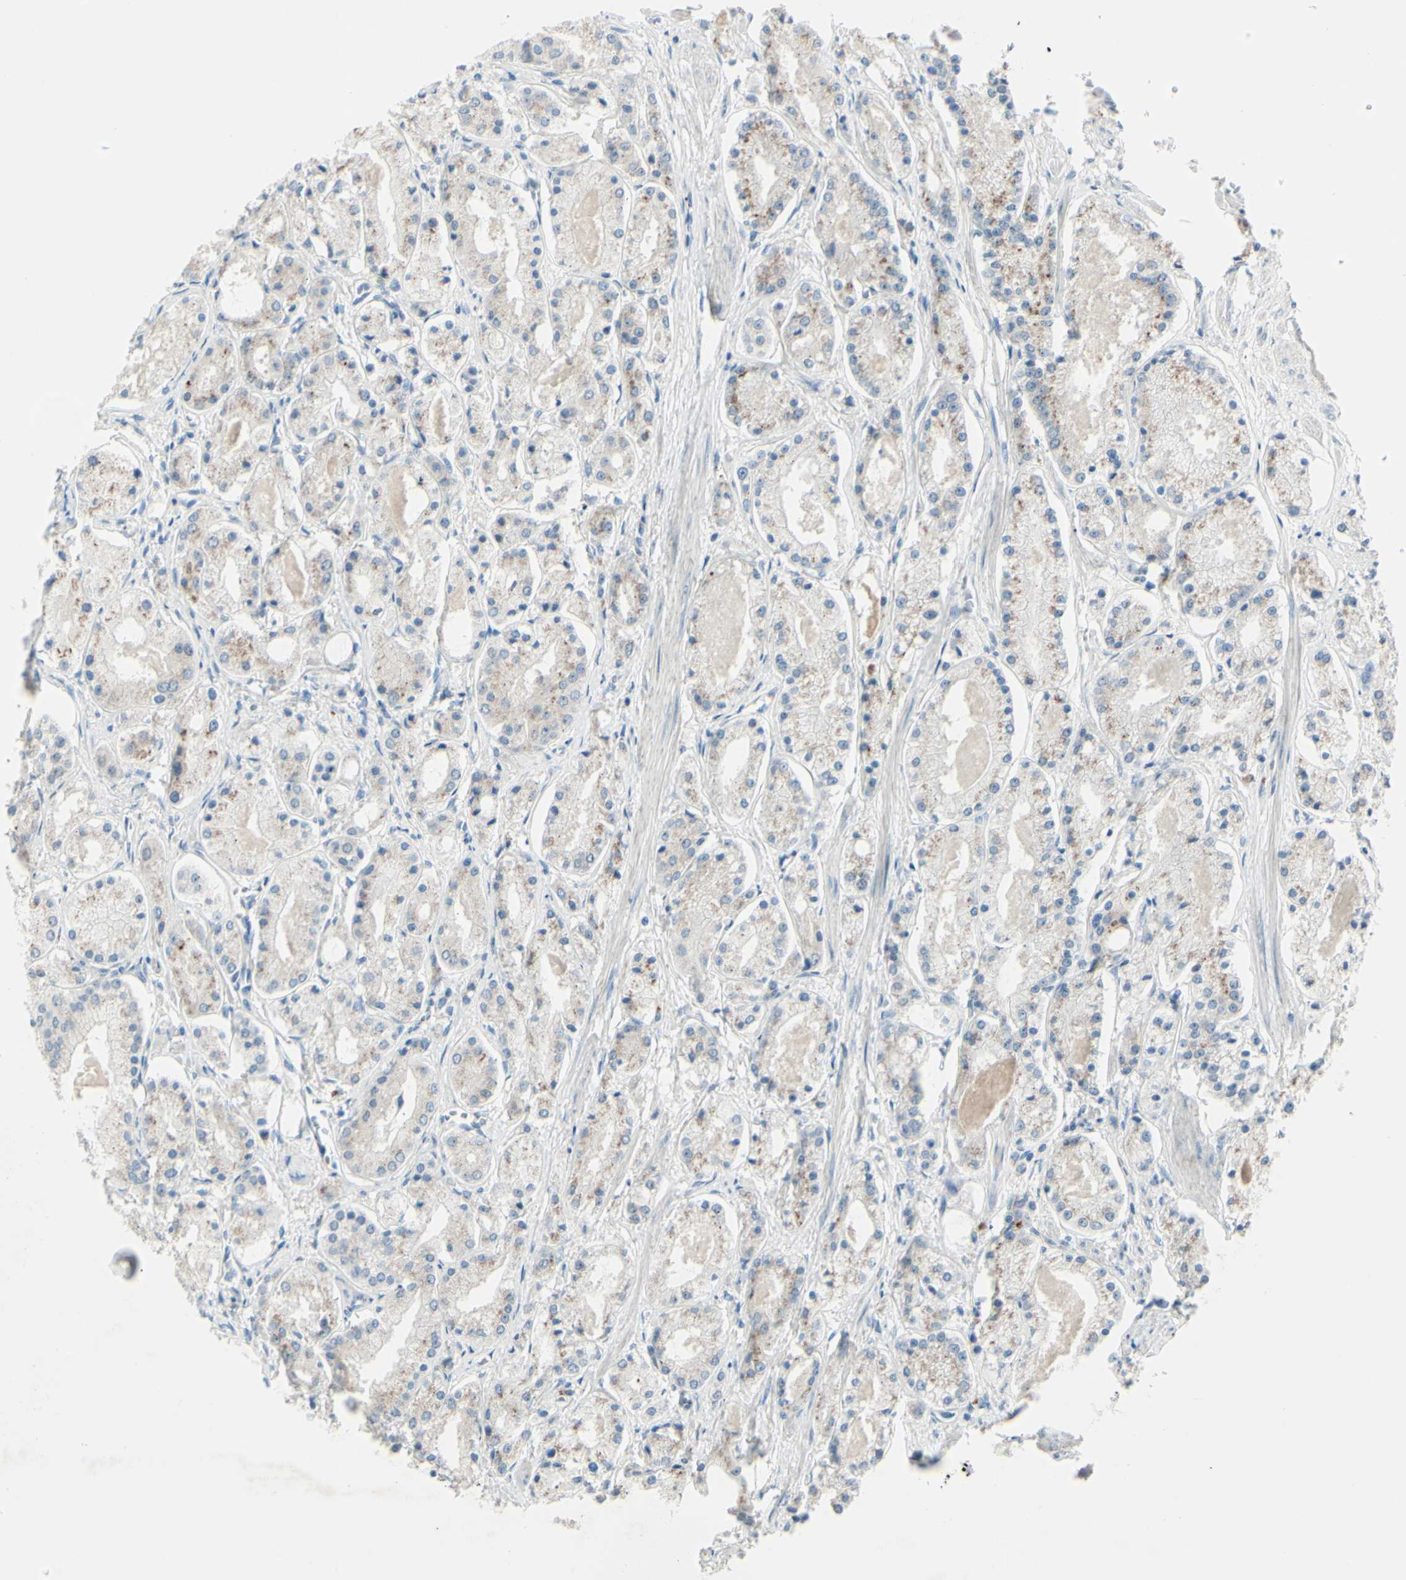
{"staining": {"intensity": "weak", "quantity": "25%-75%", "location": "cytoplasmic/membranous"}, "tissue": "prostate cancer", "cell_type": "Tumor cells", "image_type": "cancer", "snomed": [{"axis": "morphology", "description": "Adenocarcinoma, High grade"}, {"axis": "topography", "description": "Prostate"}], "caption": "Human prostate cancer stained for a protein (brown) reveals weak cytoplasmic/membranous positive staining in approximately 25%-75% of tumor cells.", "gene": "B4GALT1", "patient": {"sex": "male", "age": 66}}